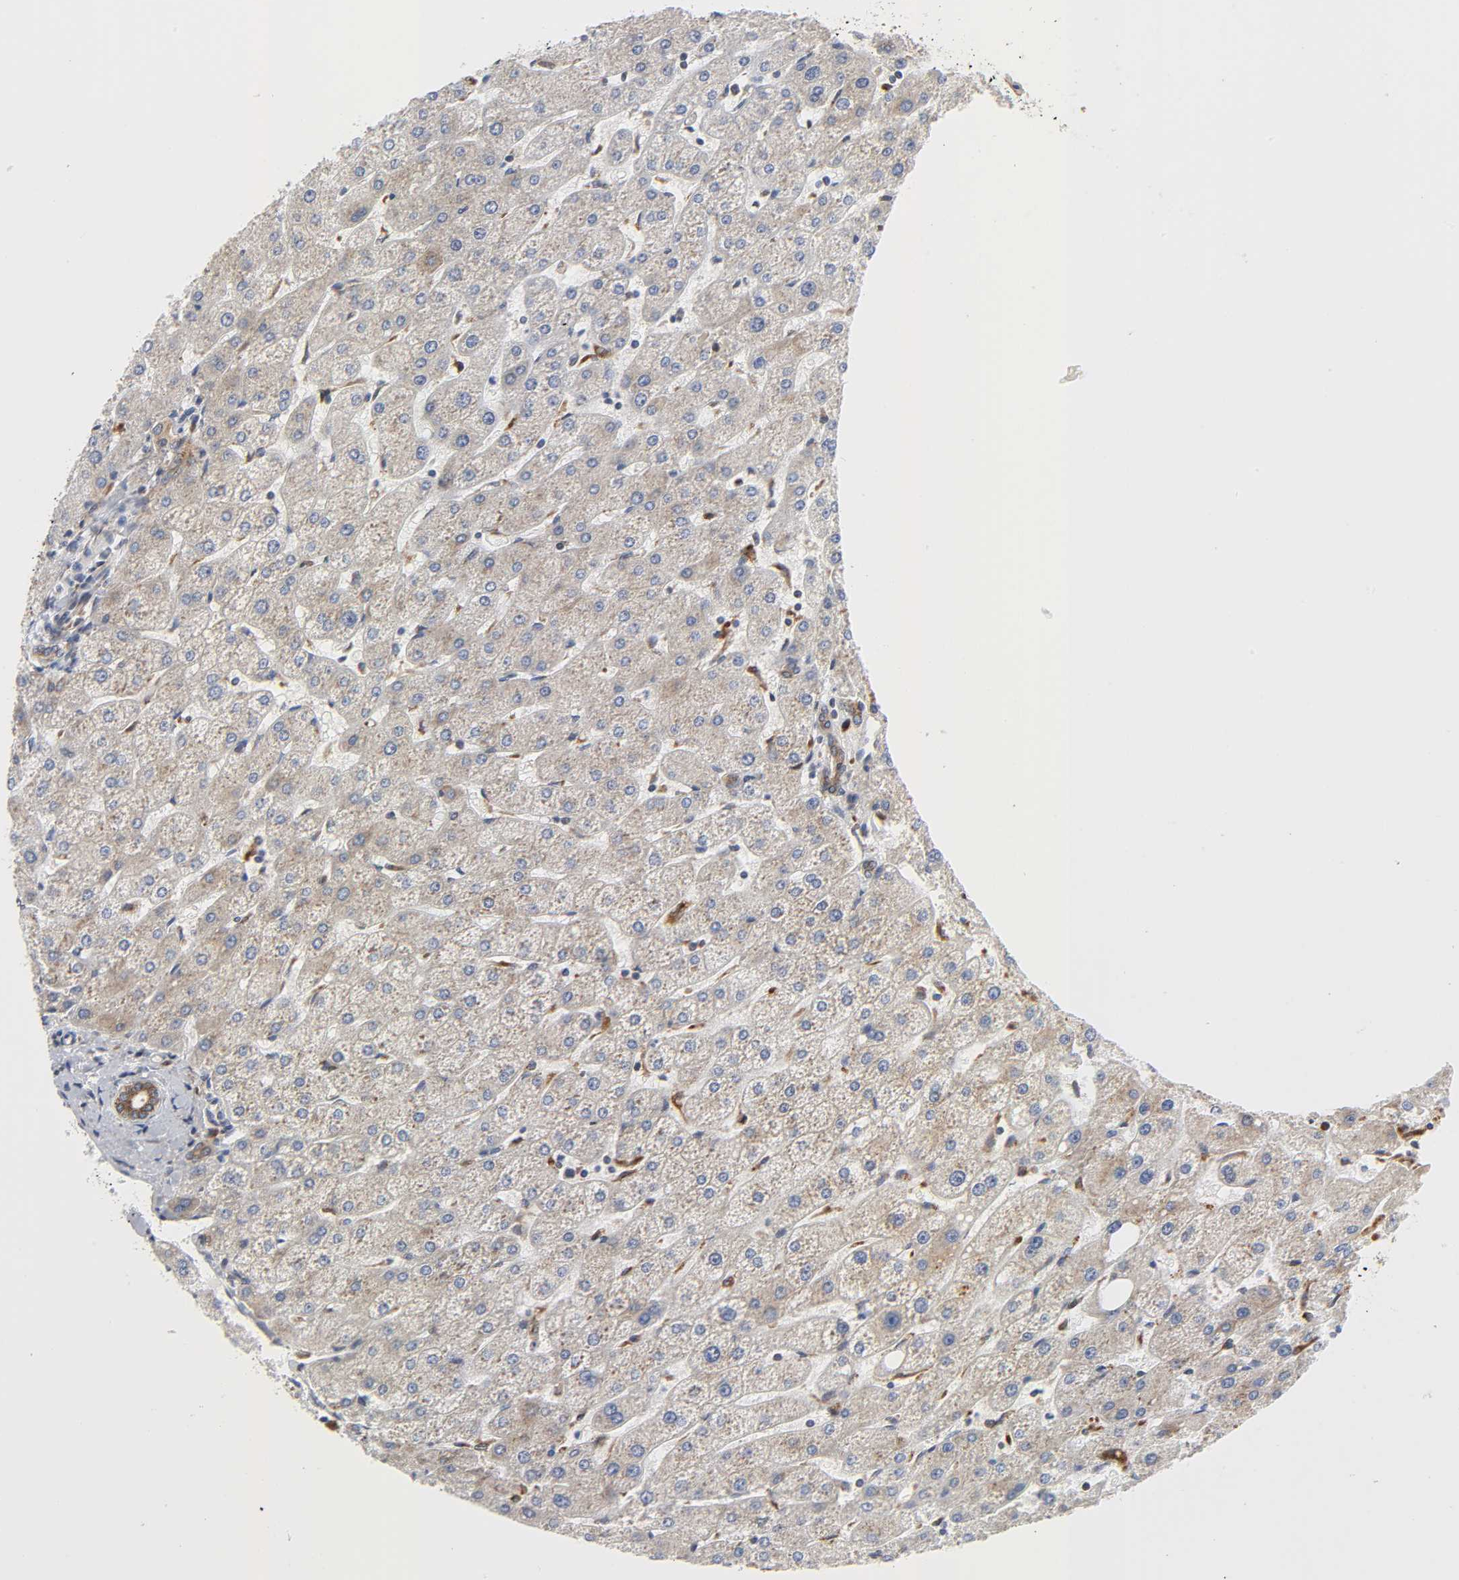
{"staining": {"intensity": "moderate", "quantity": ">75%", "location": "cytoplasmic/membranous"}, "tissue": "liver", "cell_type": "Cholangiocytes", "image_type": "normal", "snomed": [{"axis": "morphology", "description": "Normal tissue, NOS"}, {"axis": "topography", "description": "Liver"}], "caption": "The image exhibits immunohistochemical staining of benign liver. There is moderate cytoplasmic/membranous expression is seen in approximately >75% of cholangiocytes. Immunohistochemistry (ihc) stains the protein in brown and the nuclei are stained blue.", "gene": "BAX", "patient": {"sex": "male", "age": 67}}